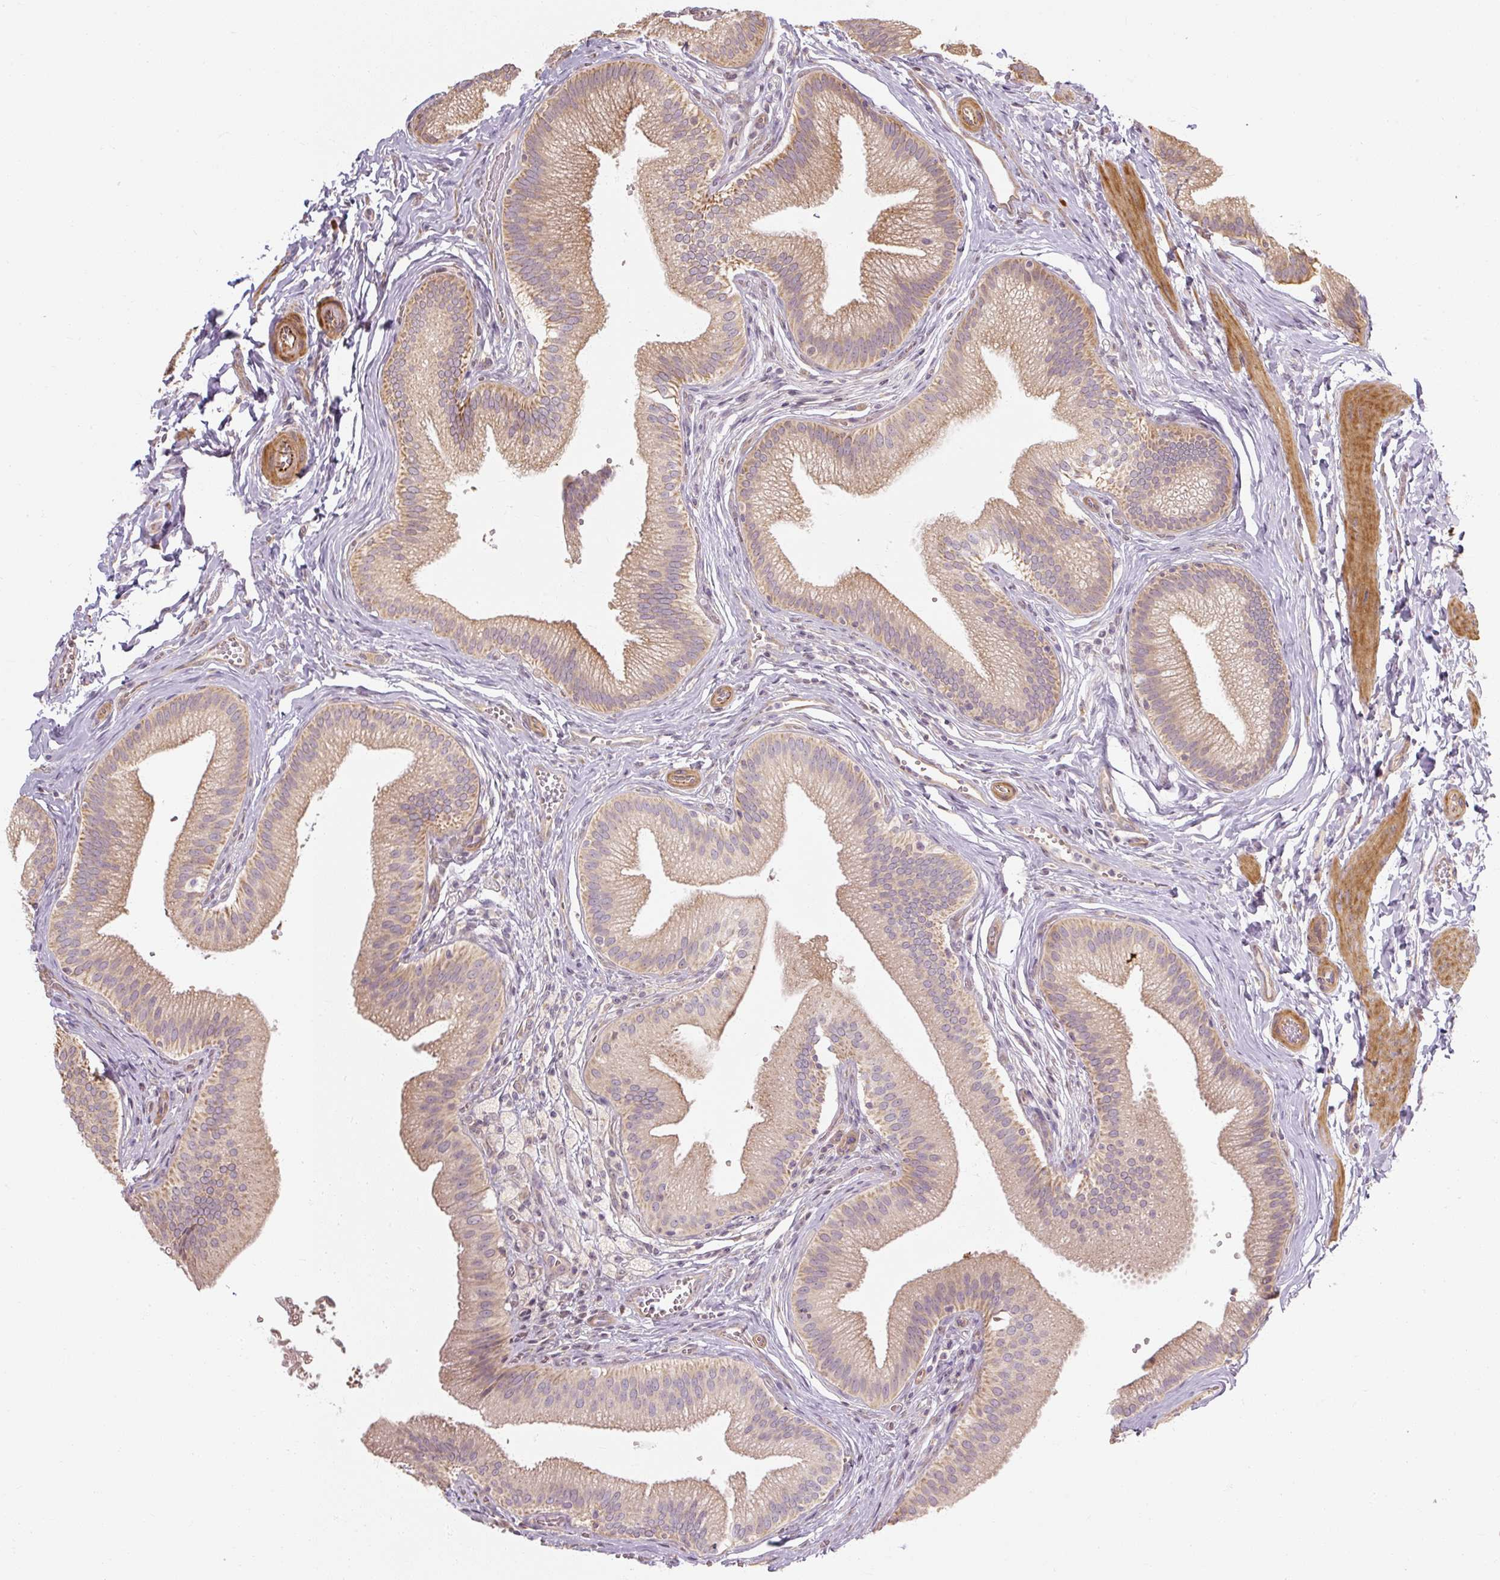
{"staining": {"intensity": "moderate", "quantity": ">75%", "location": "cytoplasmic/membranous"}, "tissue": "gallbladder", "cell_type": "Glandular cells", "image_type": "normal", "snomed": [{"axis": "morphology", "description": "Normal tissue, NOS"}, {"axis": "topography", "description": "Gallbladder"}], "caption": "Gallbladder stained with immunohistochemistry exhibits moderate cytoplasmic/membranous expression in about >75% of glandular cells. The protein is stained brown, and the nuclei are stained in blue (DAB (3,3'-diaminobenzidine) IHC with brightfield microscopy, high magnification).", "gene": "RB1CC1", "patient": {"sex": "male", "age": 17}}